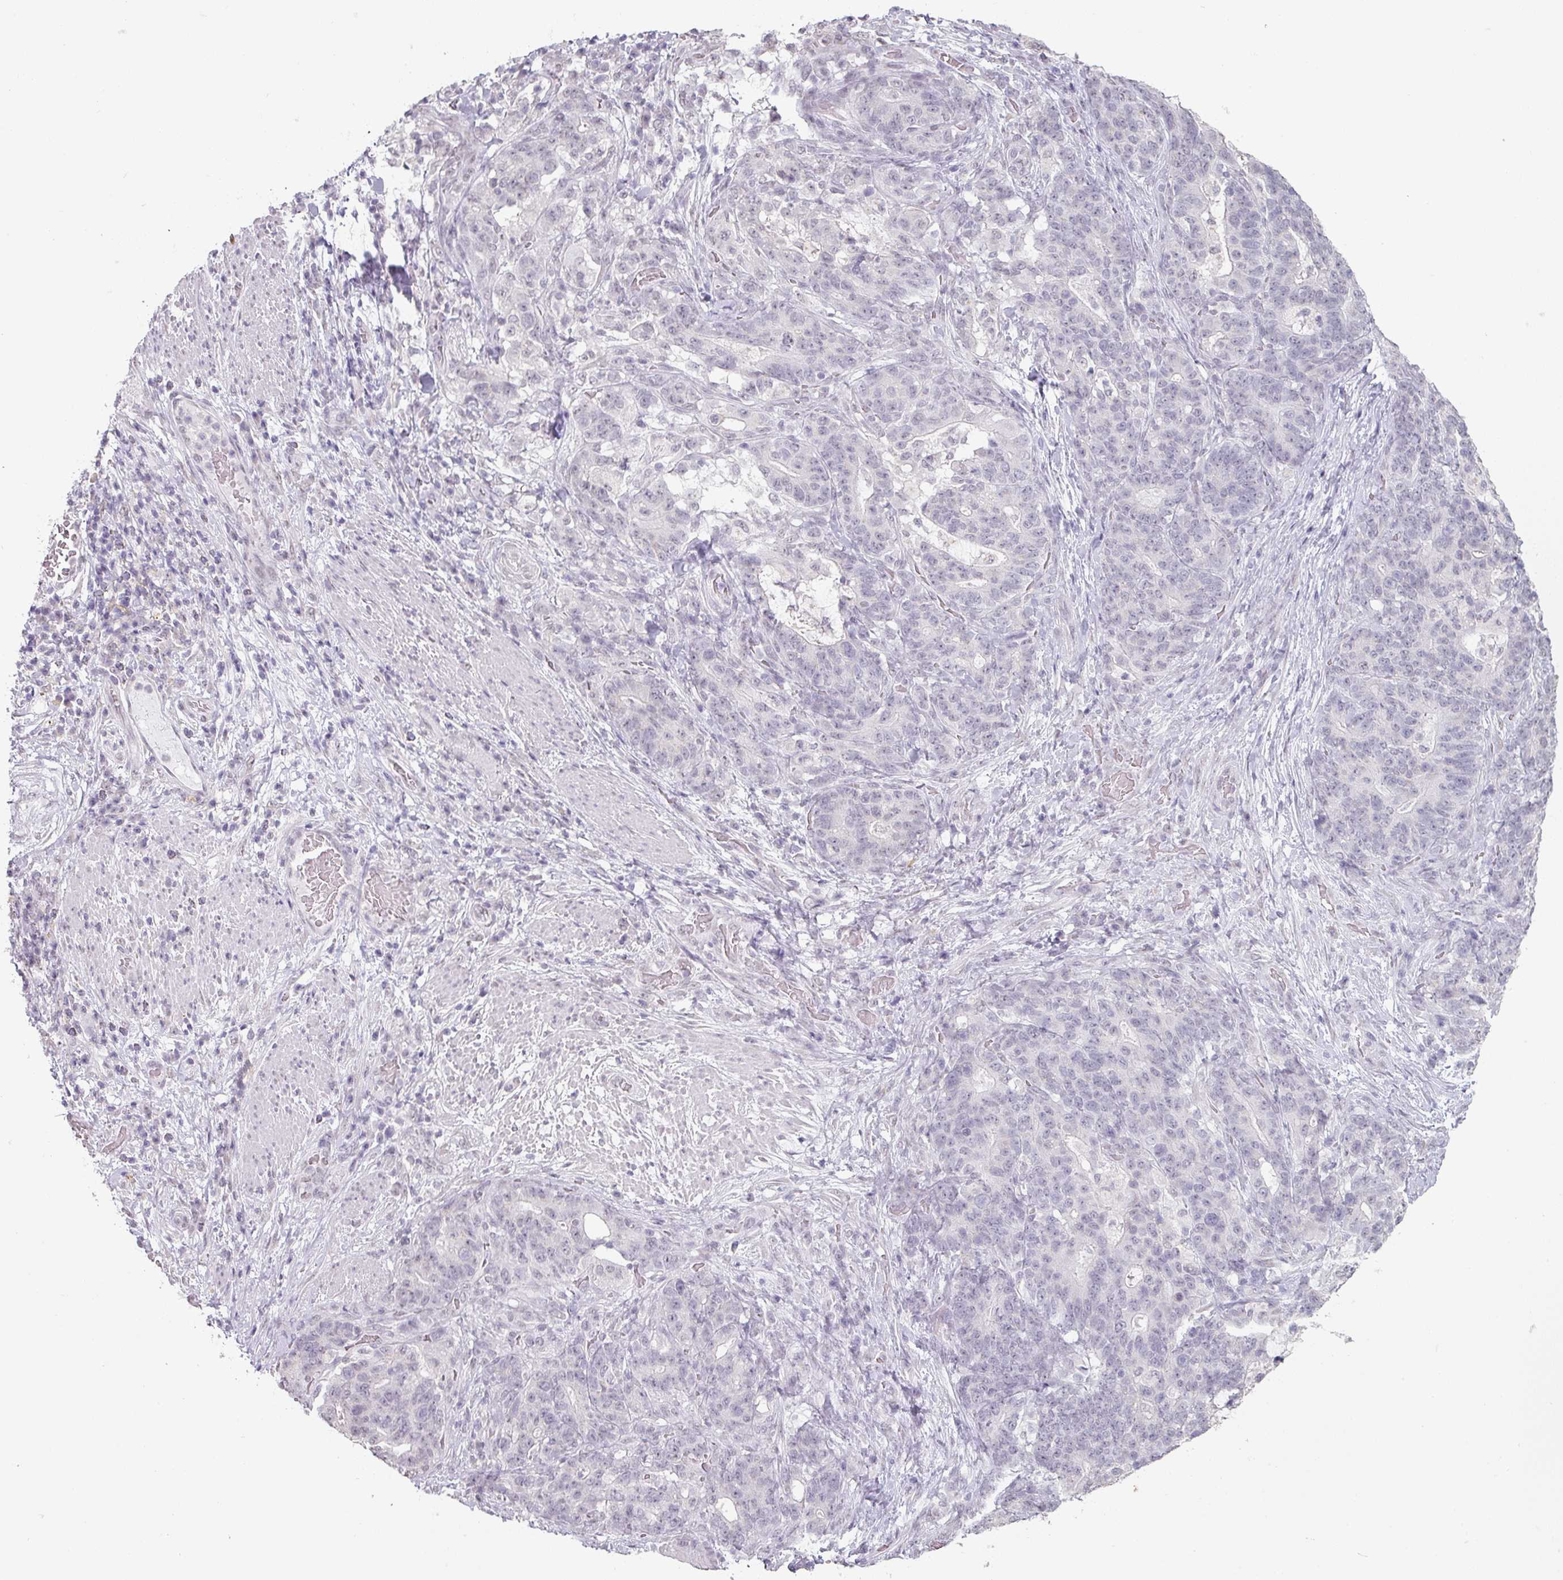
{"staining": {"intensity": "negative", "quantity": "none", "location": "none"}, "tissue": "stomach cancer", "cell_type": "Tumor cells", "image_type": "cancer", "snomed": [{"axis": "morphology", "description": "Normal tissue, NOS"}, {"axis": "morphology", "description": "Adenocarcinoma, NOS"}, {"axis": "topography", "description": "Stomach"}], "caption": "This micrograph is of stomach cancer stained with immunohistochemistry to label a protein in brown with the nuclei are counter-stained blue. There is no positivity in tumor cells. (Stains: DAB immunohistochemistry with hematoxylin counter stain, Microscopy: brightfield microscopy at high magnification).", "gene": "SPRR1A", "patient": {"sex": "female", "age": 64}}